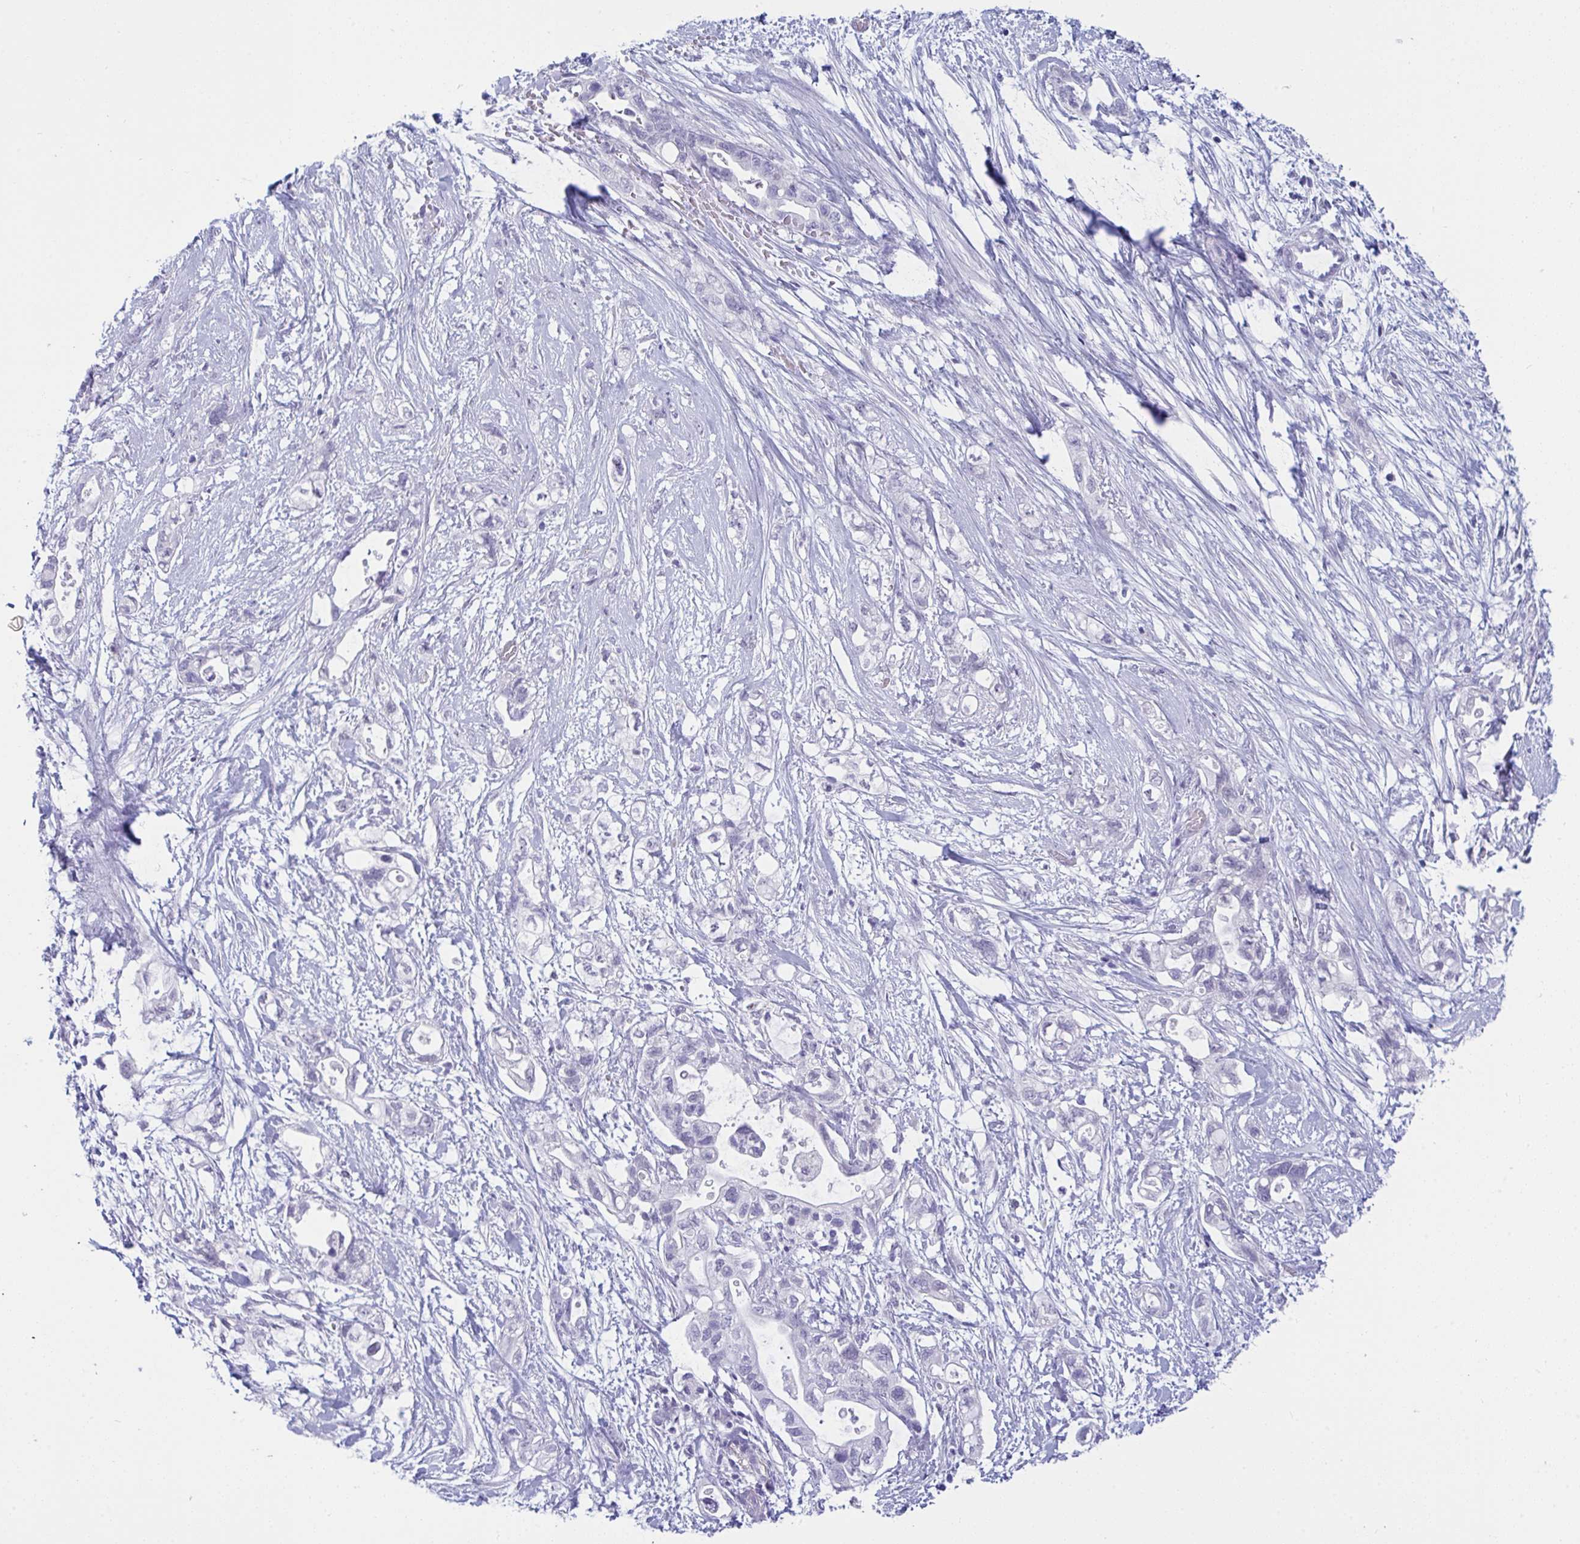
{"staining": {"intensity": "negative", "quantity": "none", "location": "none"}, "tissue": "pancreatic cancer", "cell_type": "Tumor cells", "image_type": "cancer", "snomed": [{"axis": "morphology", "description": "Adenocarcinoma, NOS"}, {"axis": "topography", "description": "Pancreas"}], "caption": "This is an immunohistochemistry (IHC) micrograph of human pancreatic cancer (adenocarcinoma). There is no staining in tumor cells.", "gene": "PRDM9", "patient": {"sex": "female", "age": 72}}